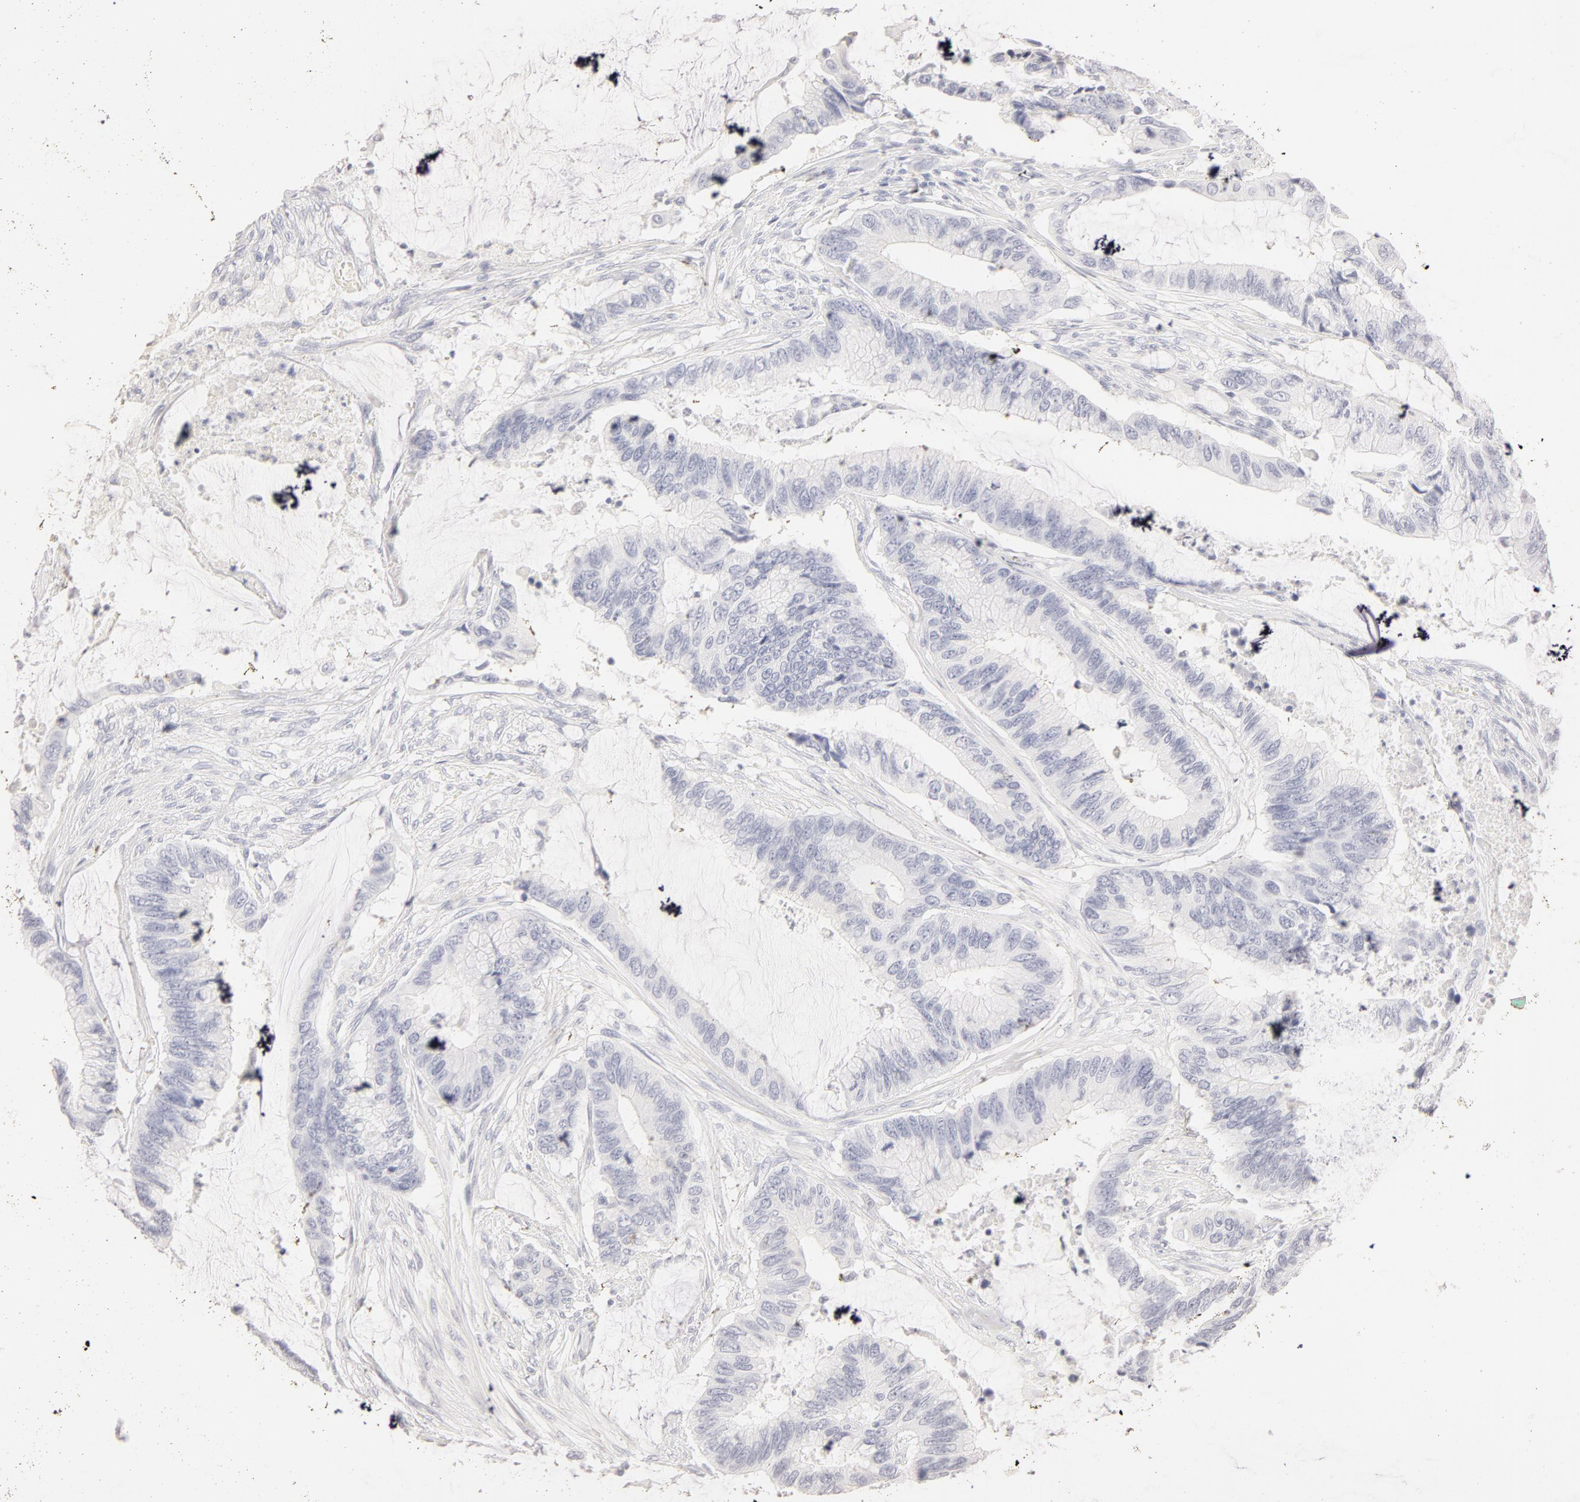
{"staining": {"intensity": "negative", "quantity": "none", "location": "none"}, "tissue": "colorectal cancer", "cell_type": "Tumor cells", "image_type": "cancer", "snomed": [{"axis": "morphology", "description": "Adenocarcinoma, NOS"}, {"axis": "topography", "description": "Rectum"}], "caption": "This is a photomicrograph of immunohistochemistry staining of adenocarcinoma (colorectal), which shows no positivity in tumor cells. (Stains: DAB (3,3'-diaminobenzidine) IHC with hematoxylin counter stain, Microscopy: brightfield microscopy at high magnification).", "gene": "LGALS7B", "patient": {"sex": "female", "age": 59}}